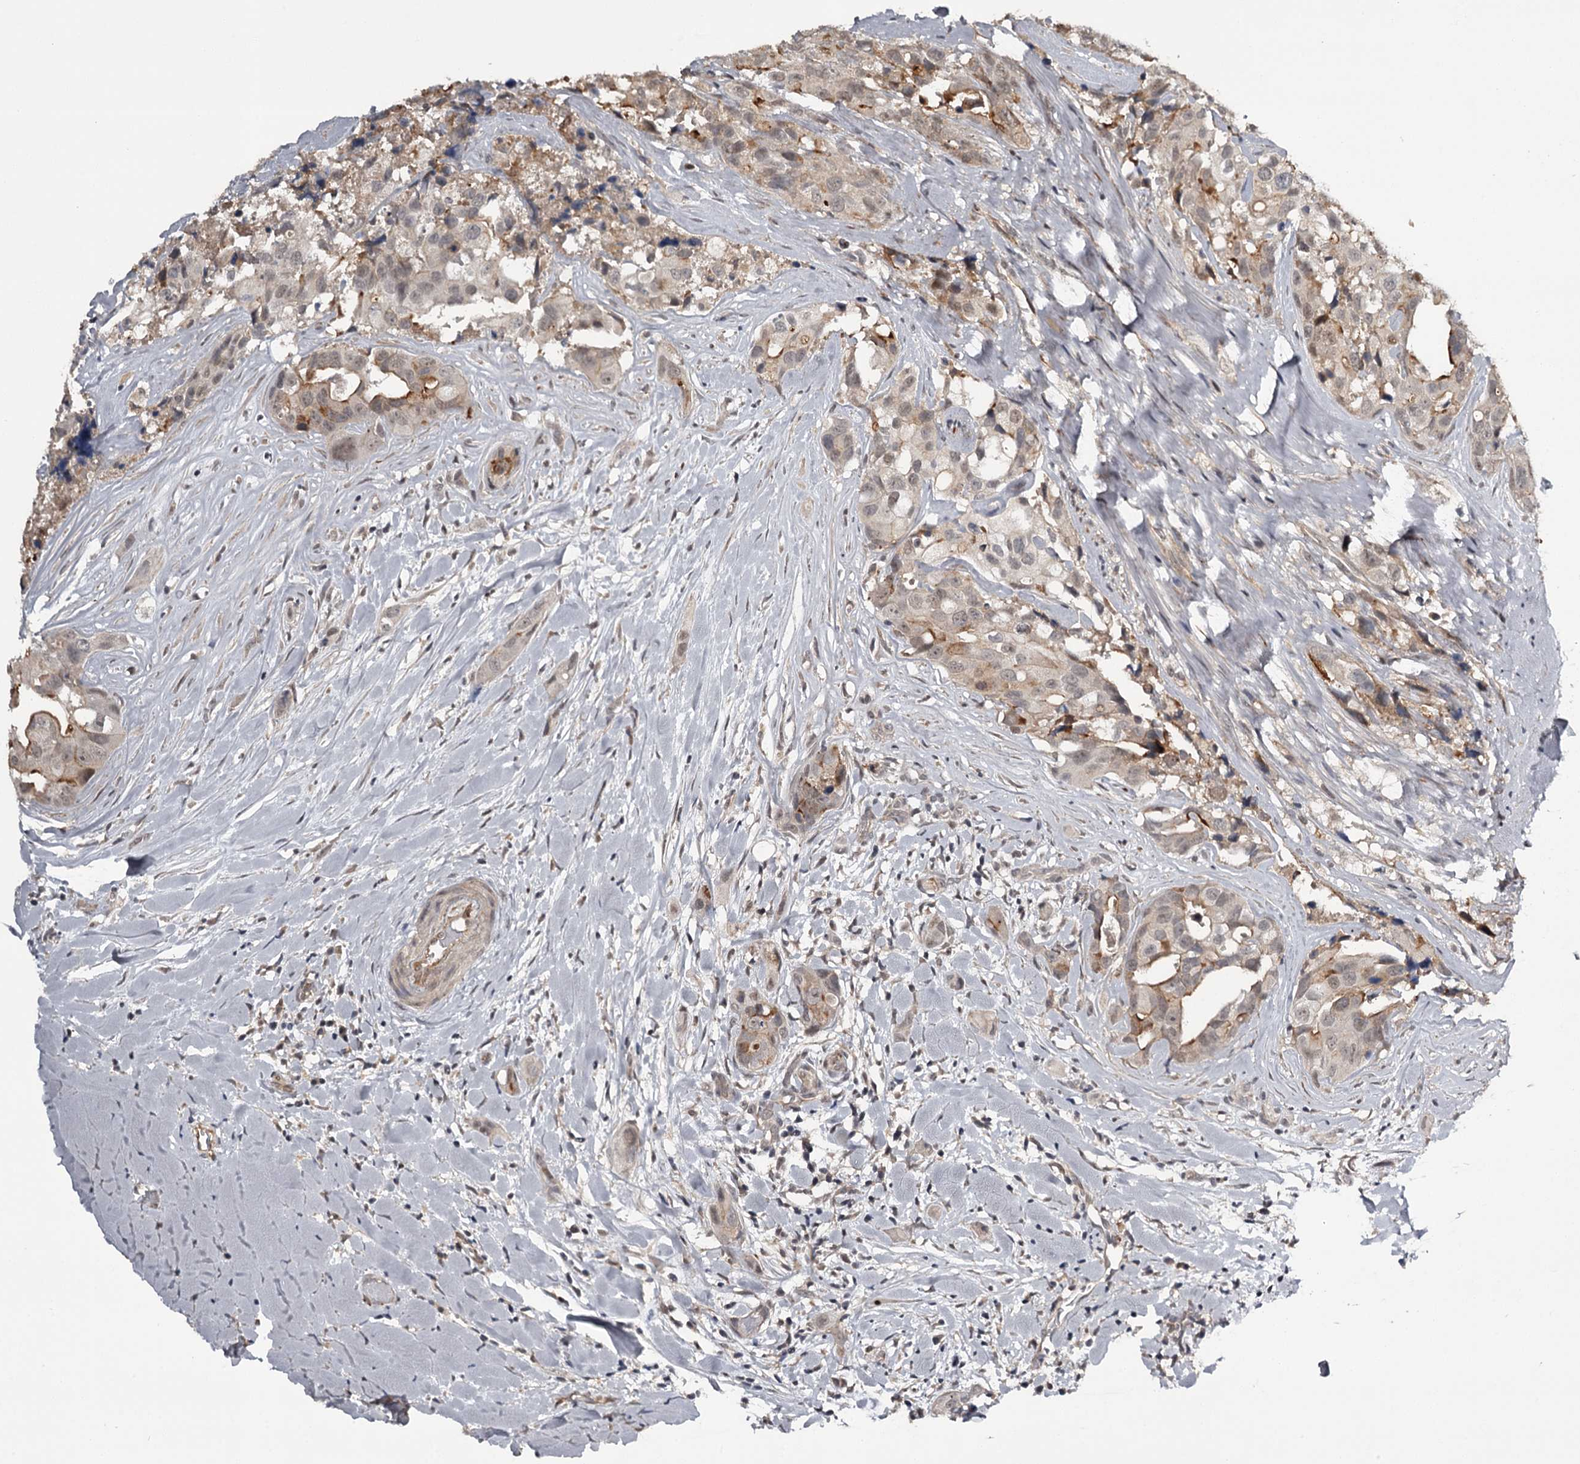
{"staining": {"intensity": "moderate", "quantity": "<25%", "location": "cytoplasmic/membranous"}, "tissue": "head and neck cancer", "cell_type": "Tumor cells", "image_type": "cancer", "snomed": [{"axis": "morphology", "description": "Adenocarcinoma, NOS"}, {"axis": "morphology", "description": "Adenocarcinoma, metastatic, NOS"}, {"axis": "topography", "description": "Head-Neck"}], "caption": "IHC (DAB (3,3'-diaminobenzidine)) staining of human head and neck metastatic adenocarcinoma reveals moderate cytoplasmic/membranous protein staining in about <25% of tumor cells. Using DAB (3,3'-diaminobenzidine) (brown) and hematoxylin (blue) stains, captured at high magnification using brightfield microscopy.", "gene": "CWF19L2", "patient": {"sex": "male", "age": 75}}